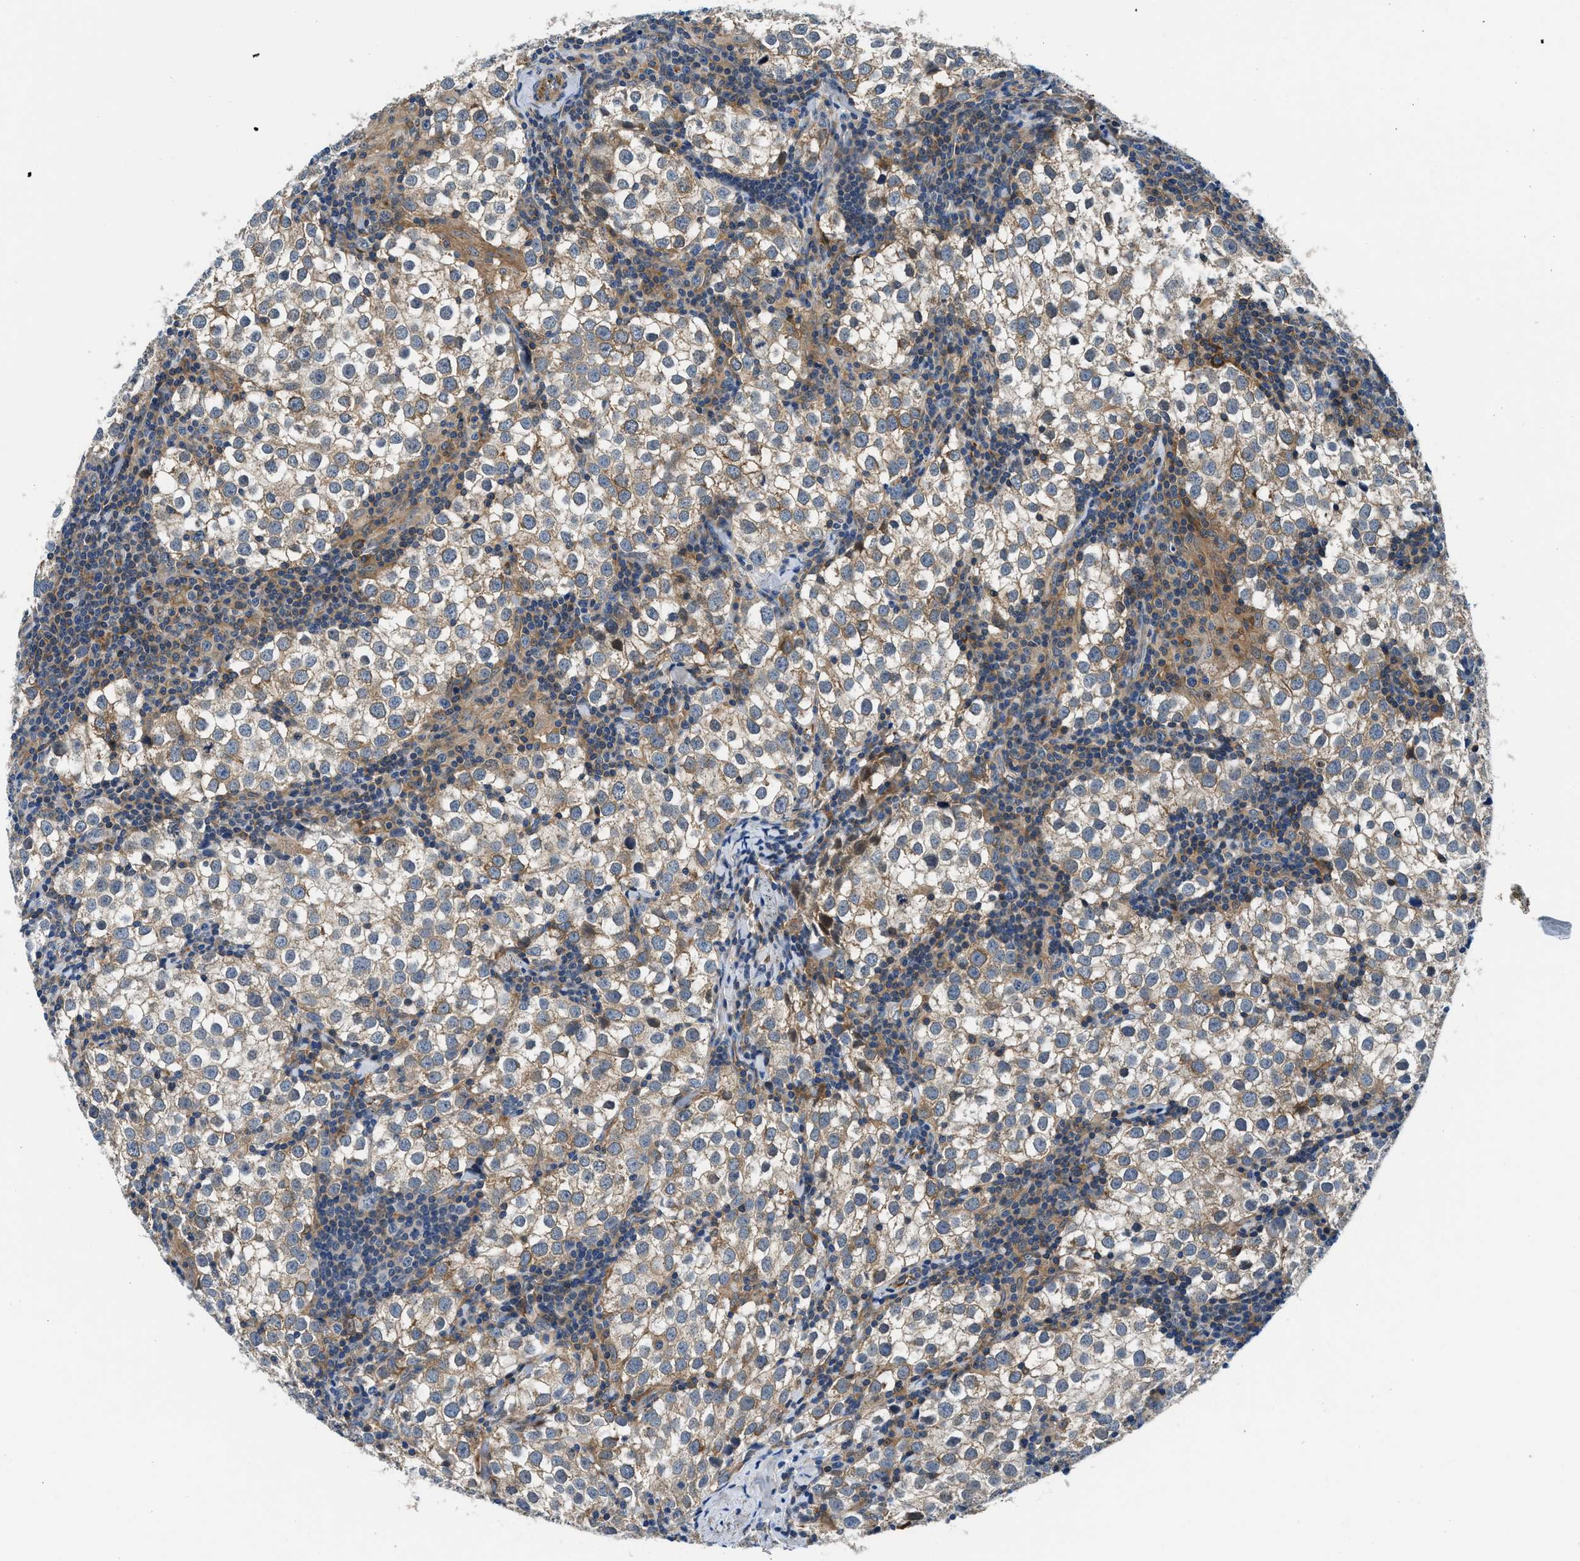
{"staining": {"intensity": "moderate", "quantity": ">75%", "location": "cytoplasmic/membranous"}, "tissue": "testis cancer", "cell_type": "Tumor cells", "image_type": "cancer", "snomed": [{"axis": "morphology", "description": "Seminoma, NOS"}, {"axis": "morphology", "description": "Carcinoma, Embryonal, NOS"}, {"axis": "topography", "description": "Testis"}], "caption": "Embryonal carcinoma (testis) was stained to show a protein in brown. There is medium levels of moderate cytoplasmic/membranous staining in approximately >75% of tumor cells.", "gene": "LPIN2", "patient": {"sex": "male", "age": 36}}